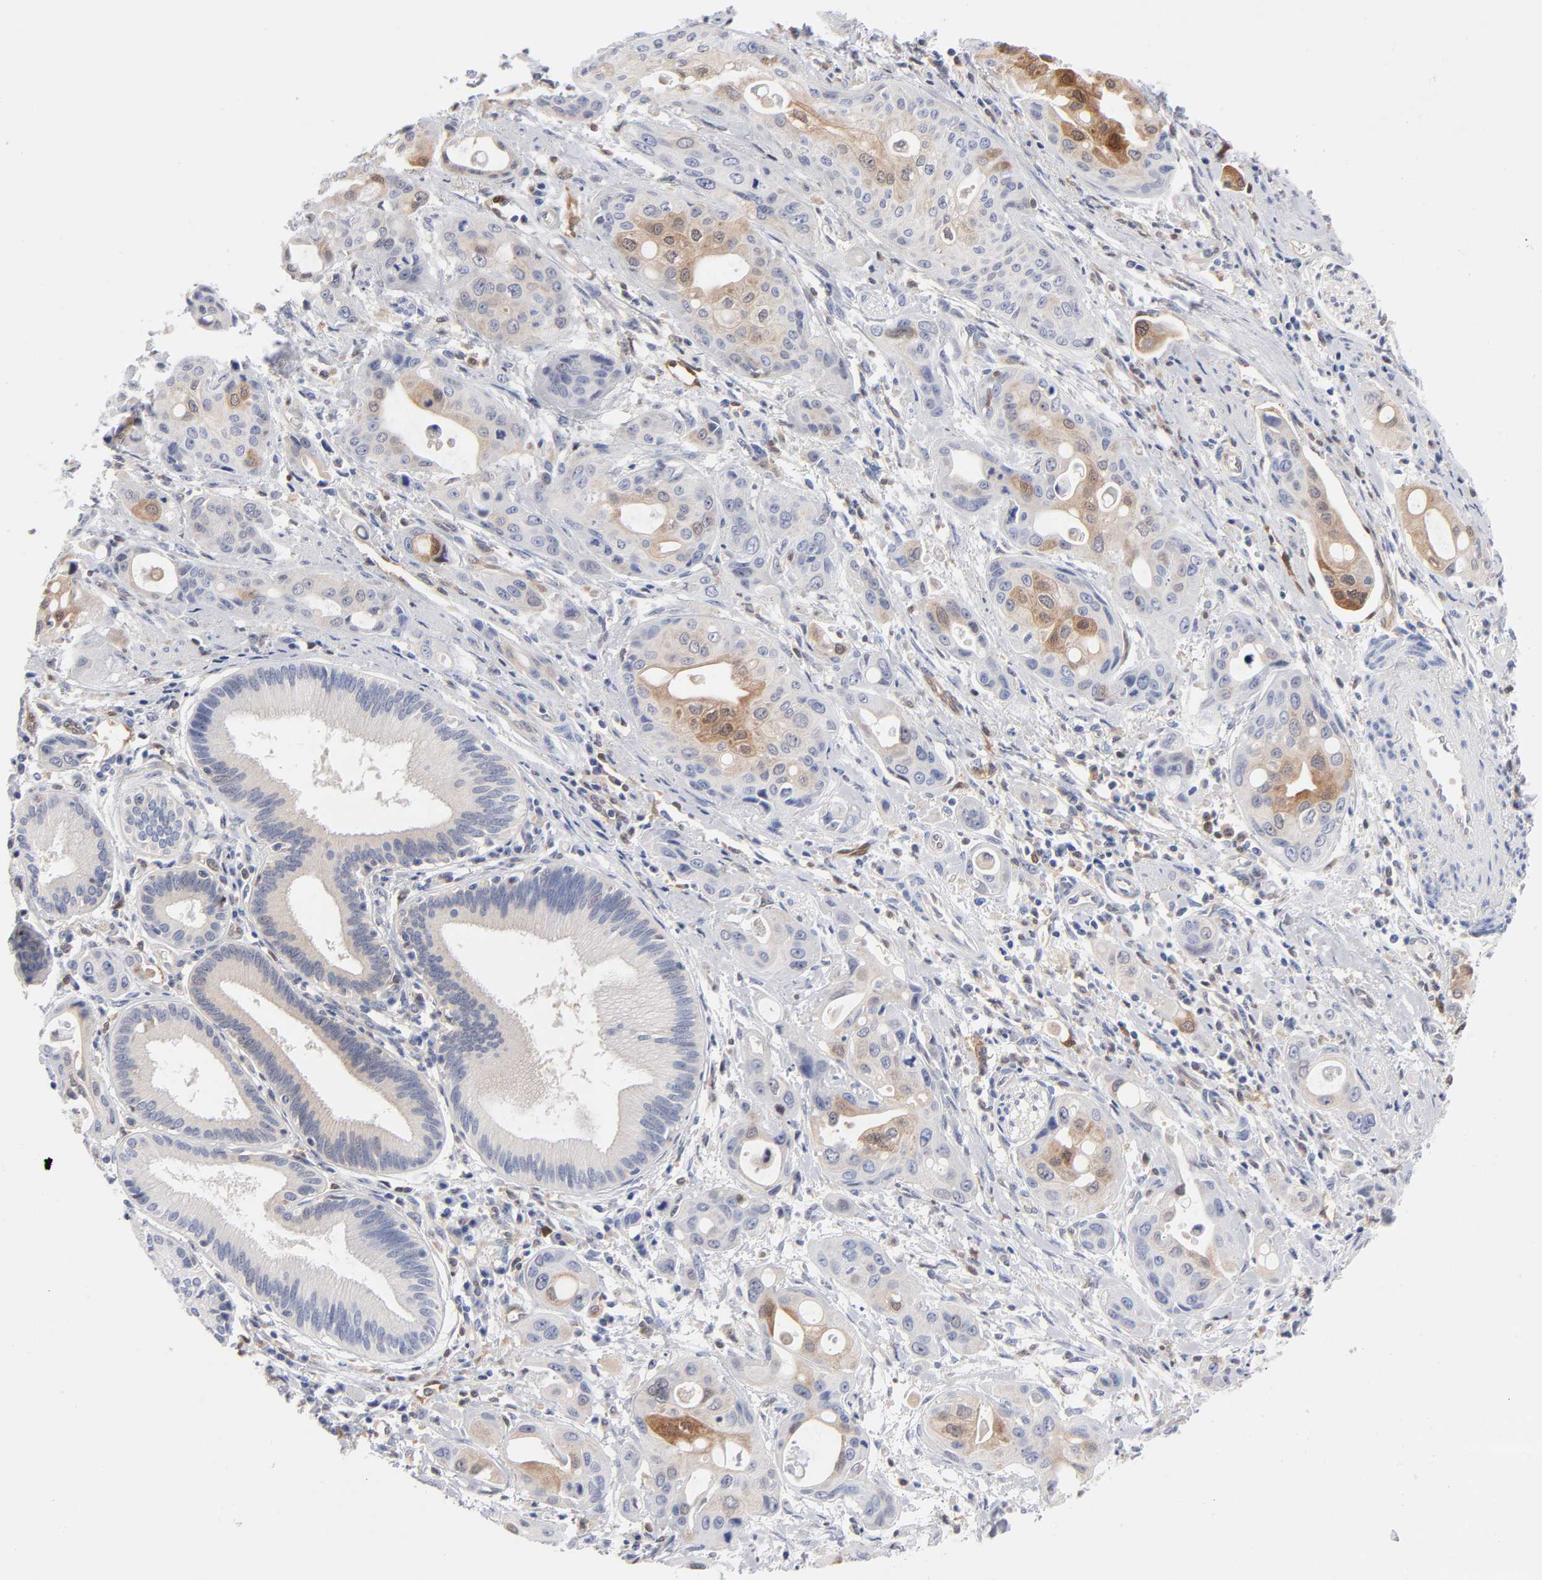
{"staining": {"intensity": "moderate", "quantity": "<25%", "location": "cytoplasmic/membranous"}, "tissue": "pancreatic cancer", "cell_type": "Tumor cells", "image_type": "cancer", "snomed": [{"axis": "morphology", "description": "Adenocarcinoma, NOS"}, {"axis": "topography", "description": "Pancreas"}], "caption": "The immunohistochemical stain labels moderate cytoplasmic/membranous positivity in tumor cells of adenocarcinoma (pancreatic) tissue.", "gene": "ARRB1", "patient": {"sex": "female", "age": 60}}